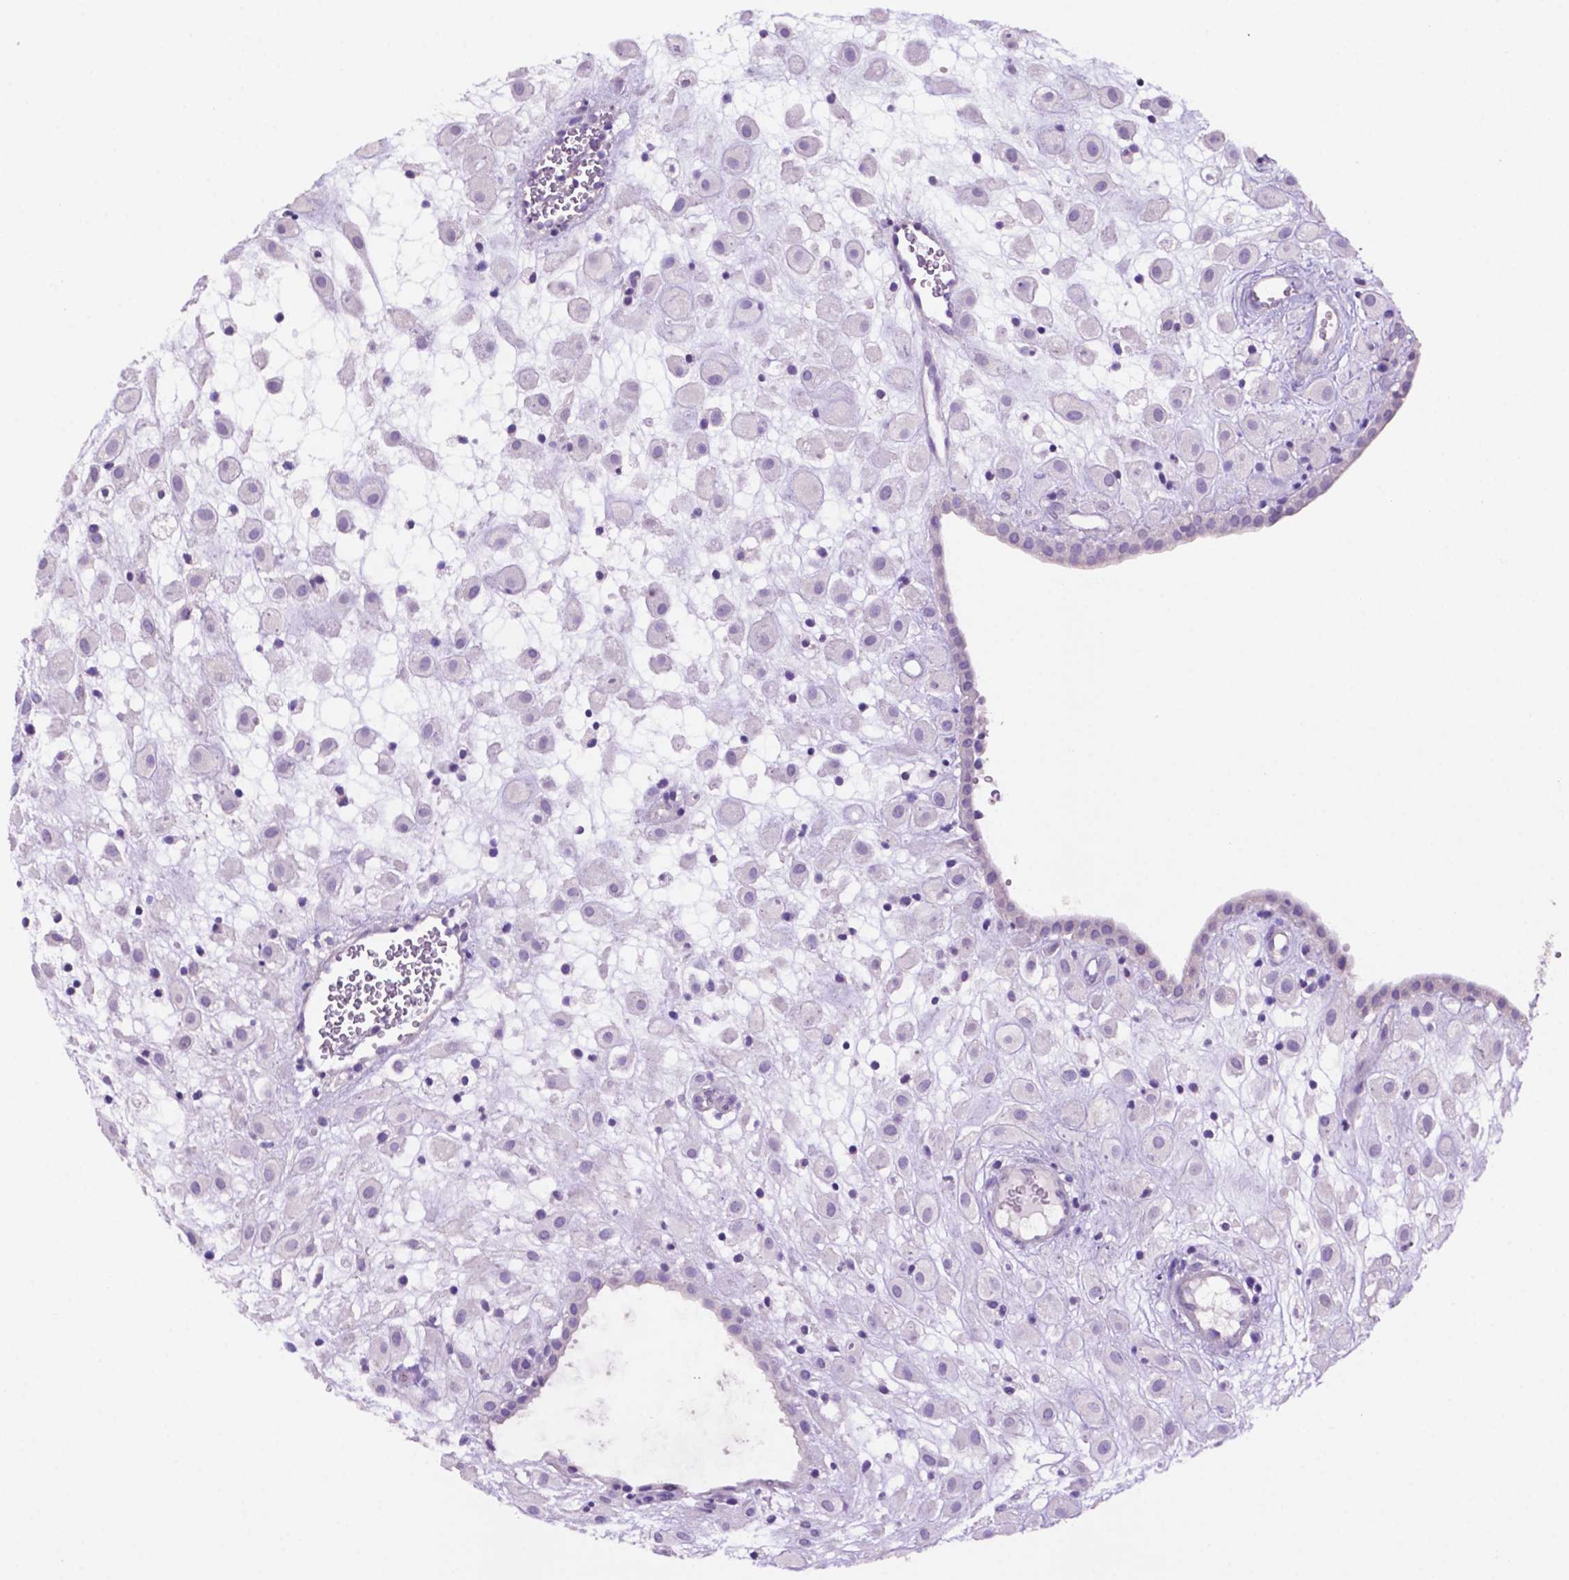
{"staining": {"intensity": "negative", "quantity": "none", "location": "none"}, "tissue": "placenta", "cell_type": "Decidual cells", "image_type": "normal", "snomed": [{"axis": "morphology", "description": "Normal tissue, NOS"}, {"axis": "topography", "description": "Placenta"}], "caption": "The immunohistochemistry (IHC) image has no significant positivity in decidual cells of placenta. (Brightfield microscopy of DAB IHC at high magnification).", "gene": "PRPS2", "patient": {"sex": "female", "age": 24}}